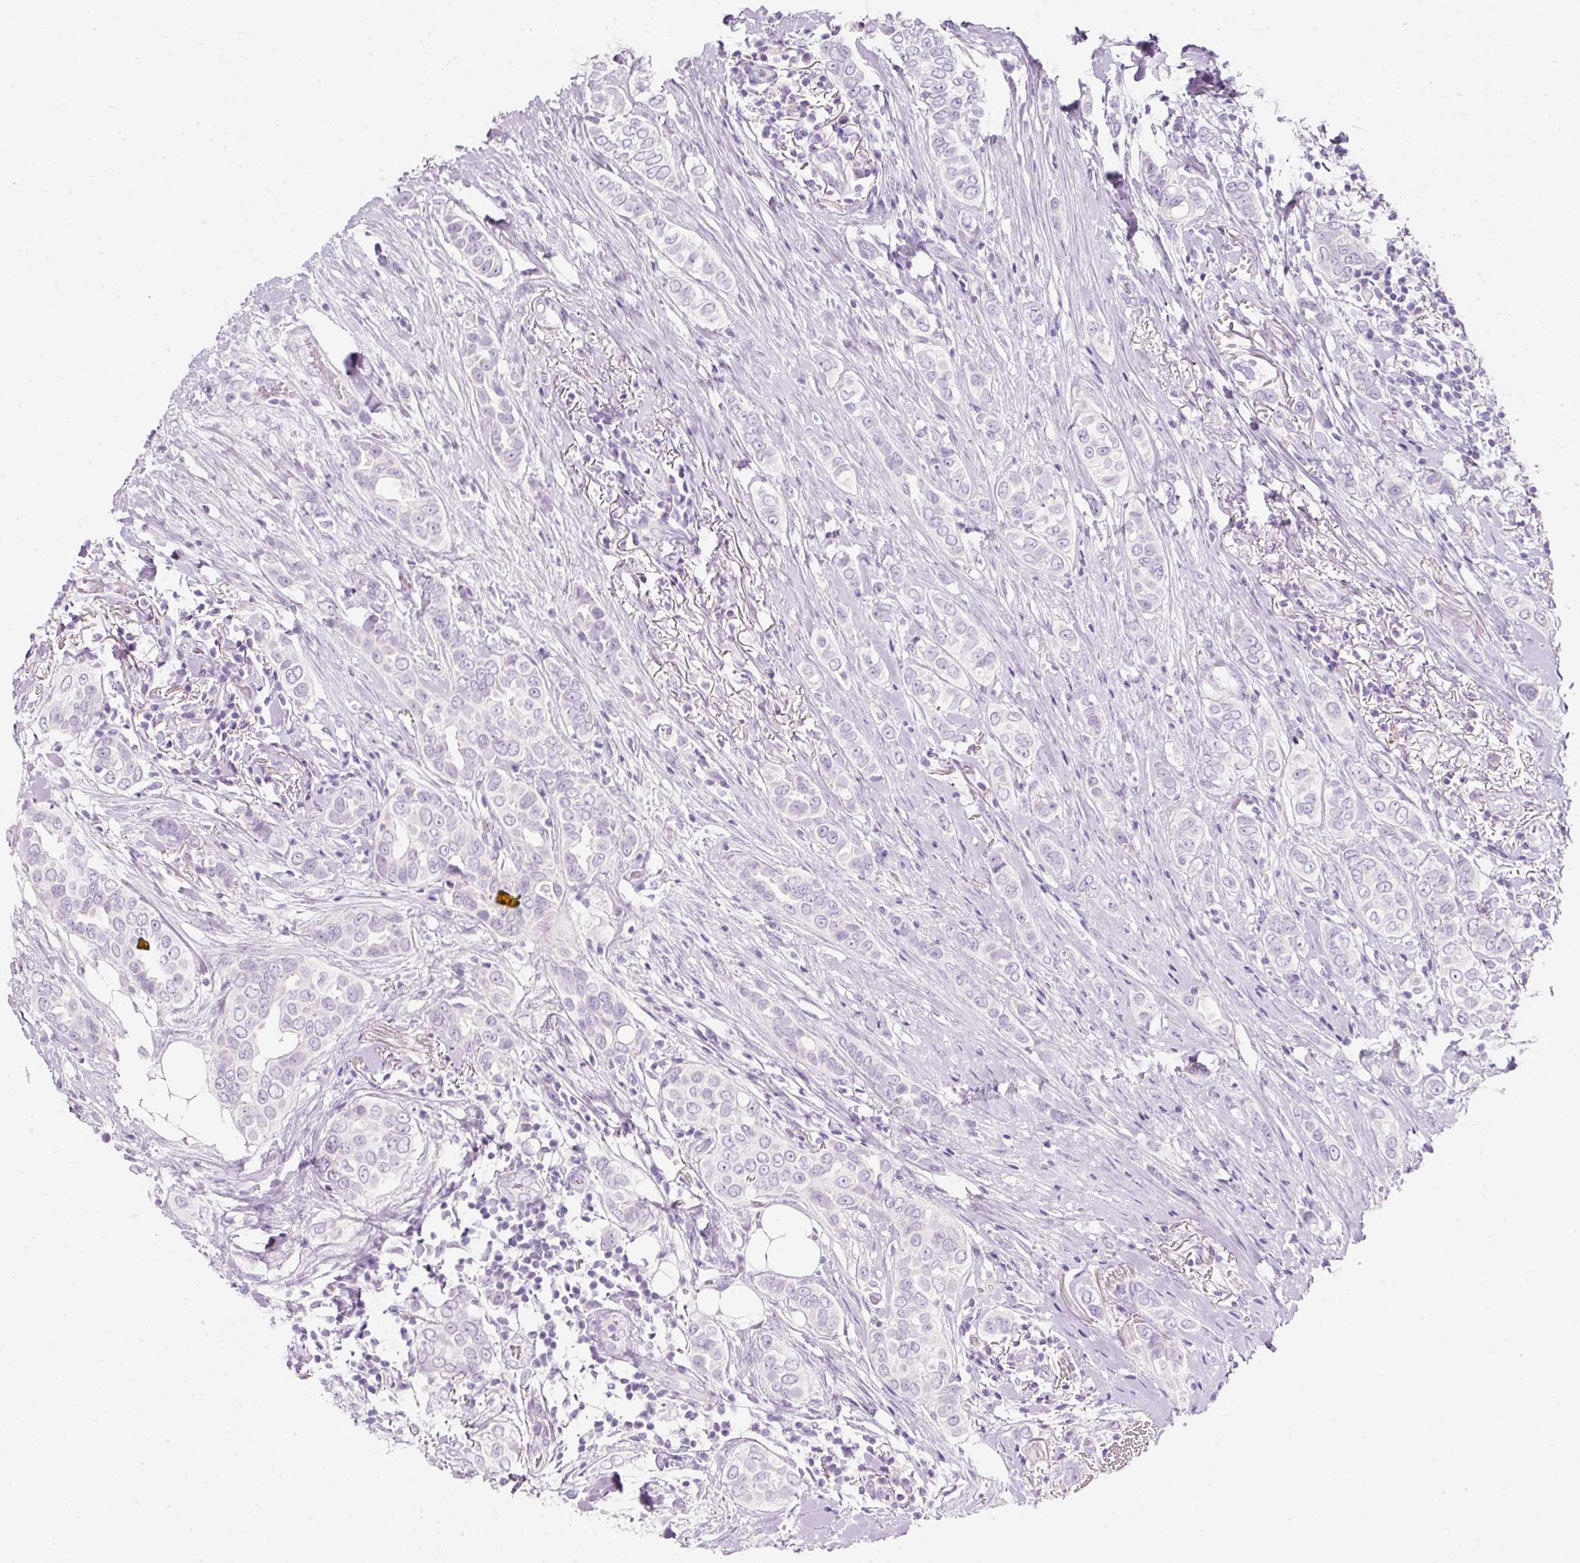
{"staining": {"intensity": "negative", "quantity": "none", "location": "none"}, "tissue": "breast cancer", "cell_type": "Tumor cells", "image_type": "cancer", "snomed": [{"axis": "morphology", "description": "Lobular carcinoma"}, {"axis": "topography", "description": "Breast"}], "caption": "Micrograph shows no protein expression in tumor cells of breast lobular carcinoma tissue.", "gene": "SLC2A2", "patient": {"sex": "female", "age": 51}}